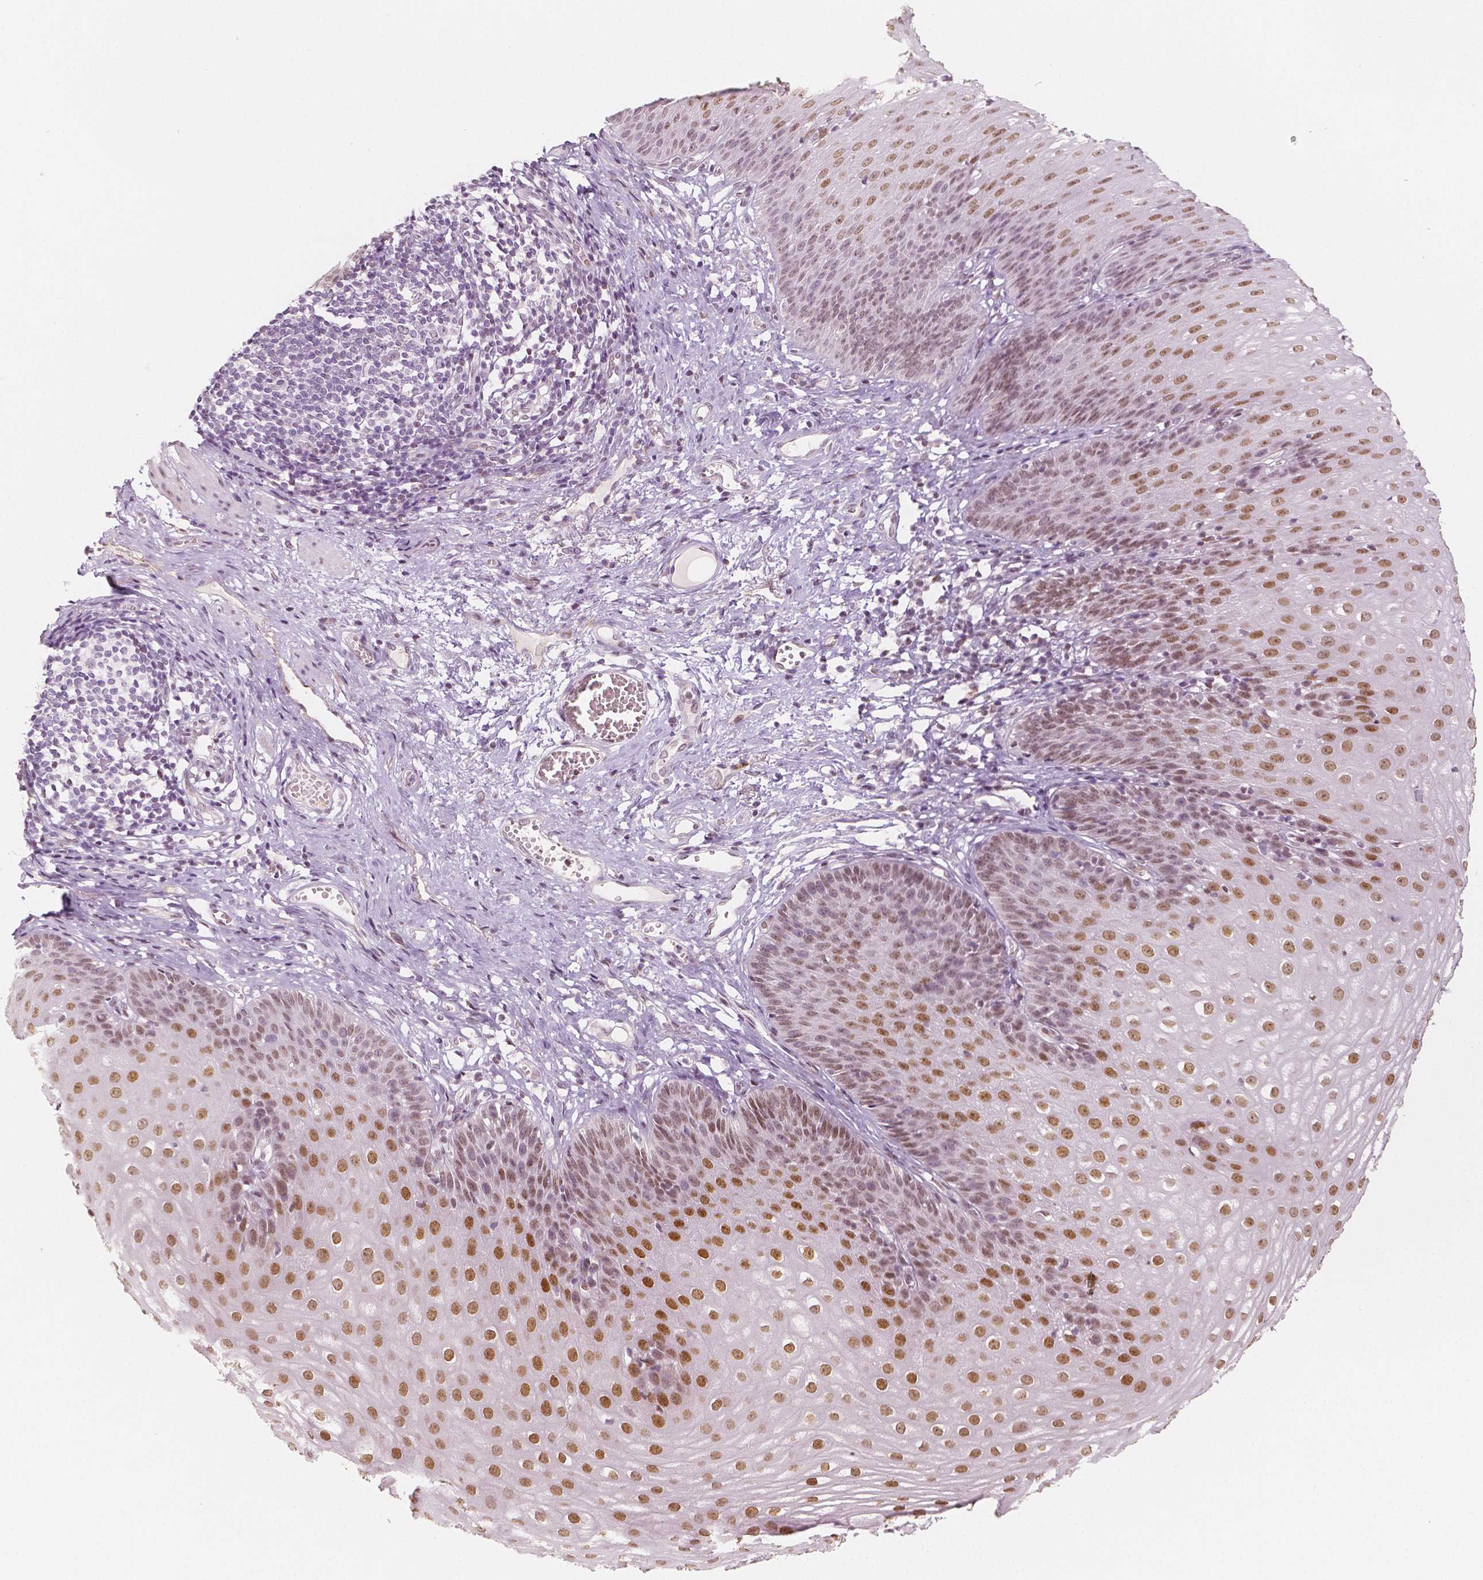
{"staining": {"intensity": "moderate", "quantity": ">75%", "location": "nuclear"}, "tissue": "esophagus", "cell_type": "Squamous epithelial cells", "image_type": "normal", "snomed": [{"axis": "morphology", "description": "Normal tissue, NOS"}, {"axis": "topography", "description": "Esophagus"}], "caption": "IHC image of unremarkable esophagus: esophagus stained using immunohistochemistry shows medium levels of moderate protein expression localized specifically in the nuclear of squamous epithelial cells, appearing as a nuclear brown color.", "gene": "KDM5B", "patient": {"sex": "male", "age": 72}}